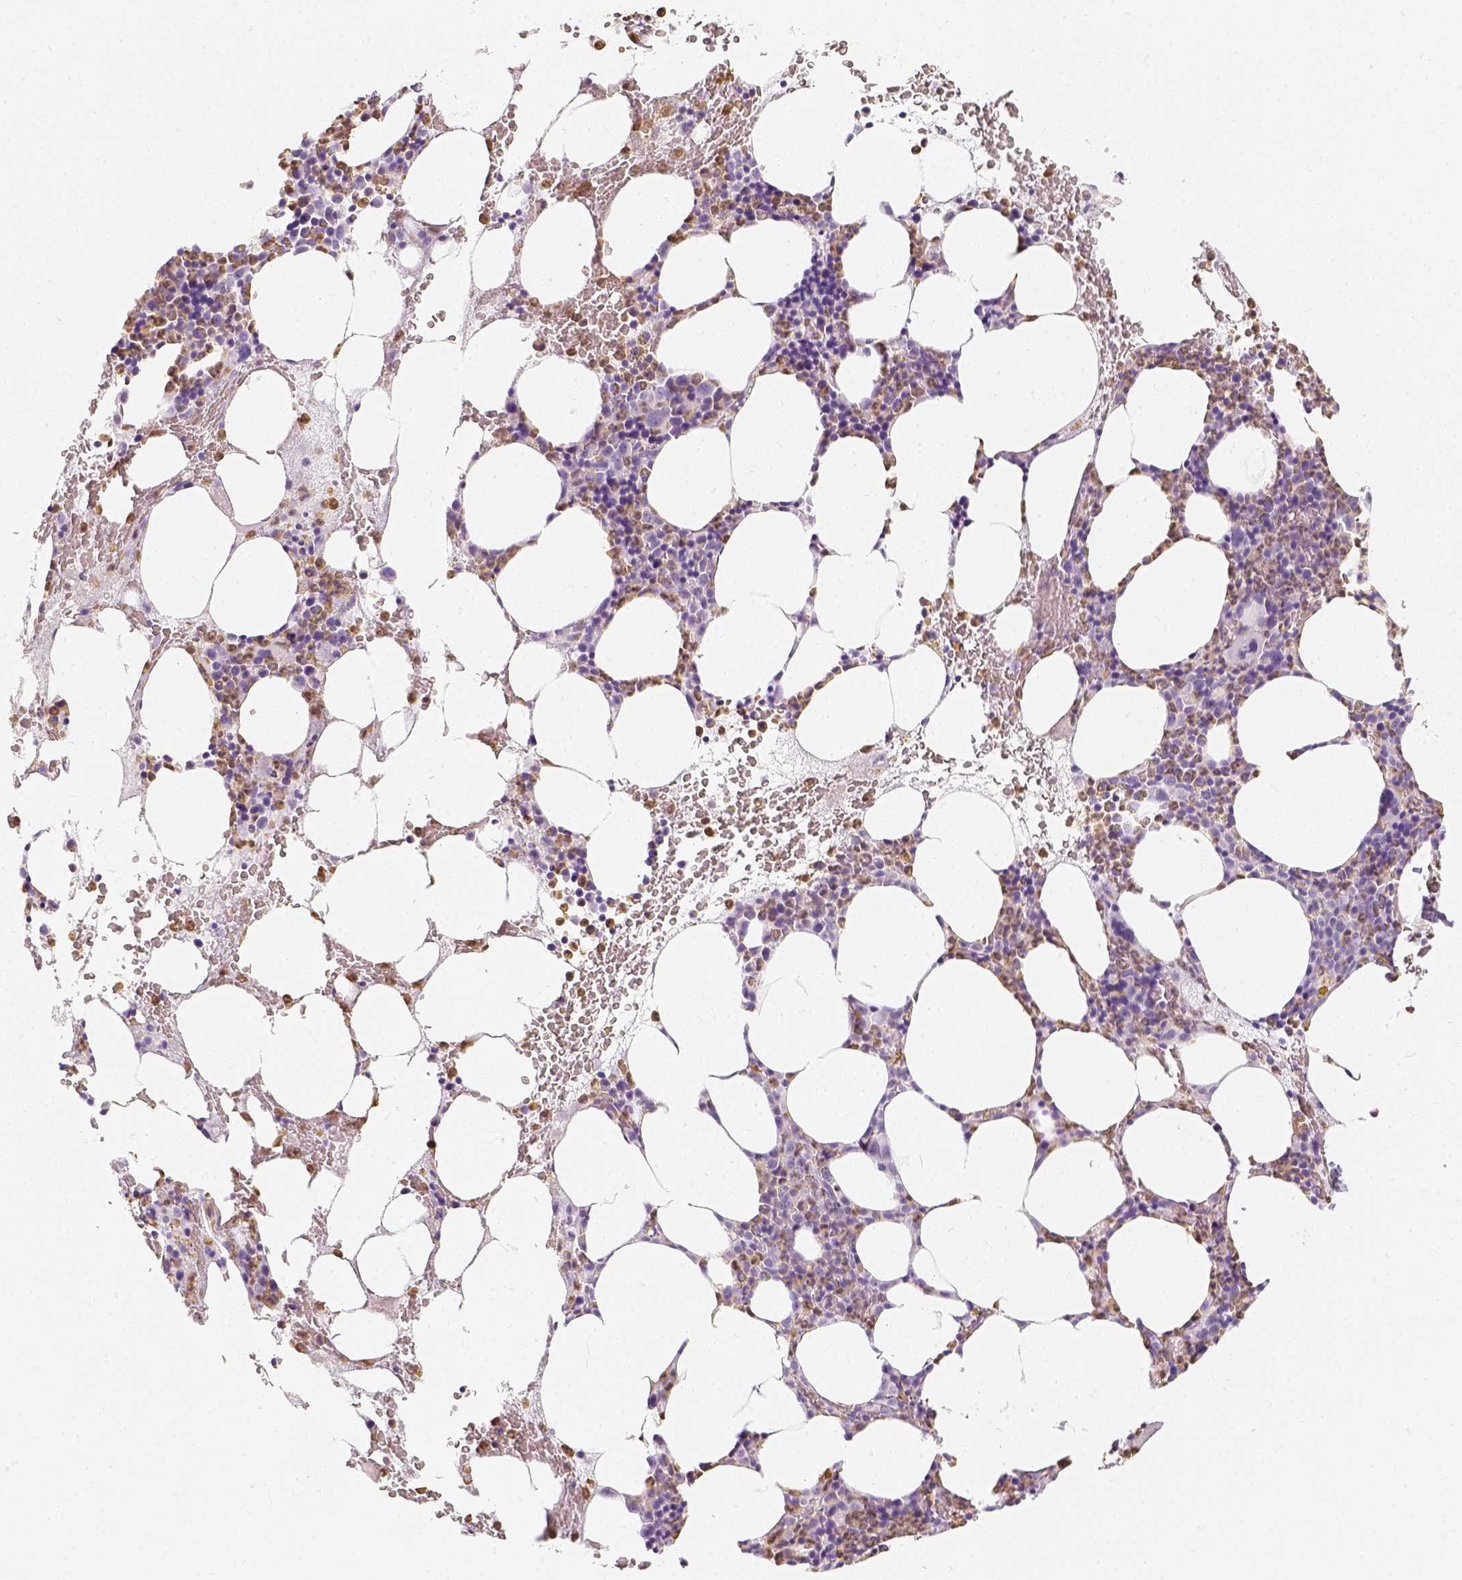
{"staining": {"intensity": "moderate", "quantity": "25%-75%", "location": "cytoplasmic/membranous"}, "tissue": "bone marrow", "cell_type": "Hematopoietic cells", "image_type": "normal", "snomed": [{"axis": "morphology", "description": "Normal tissue, NOS"}, {"axis": "topography", "description": "Bone marrow"}], "caption": "Moderate cytoplasmic/membranous staining is present in approximately 25%-75% of hematopoietic cells in unremarkable bone marrow. (Stains: DAB in brown, nuclei in blue, Microscopy: brightfield microscopy at high magnification).", "gene": "NECAB2", "patient": {"sex": "male", "age": 89}}